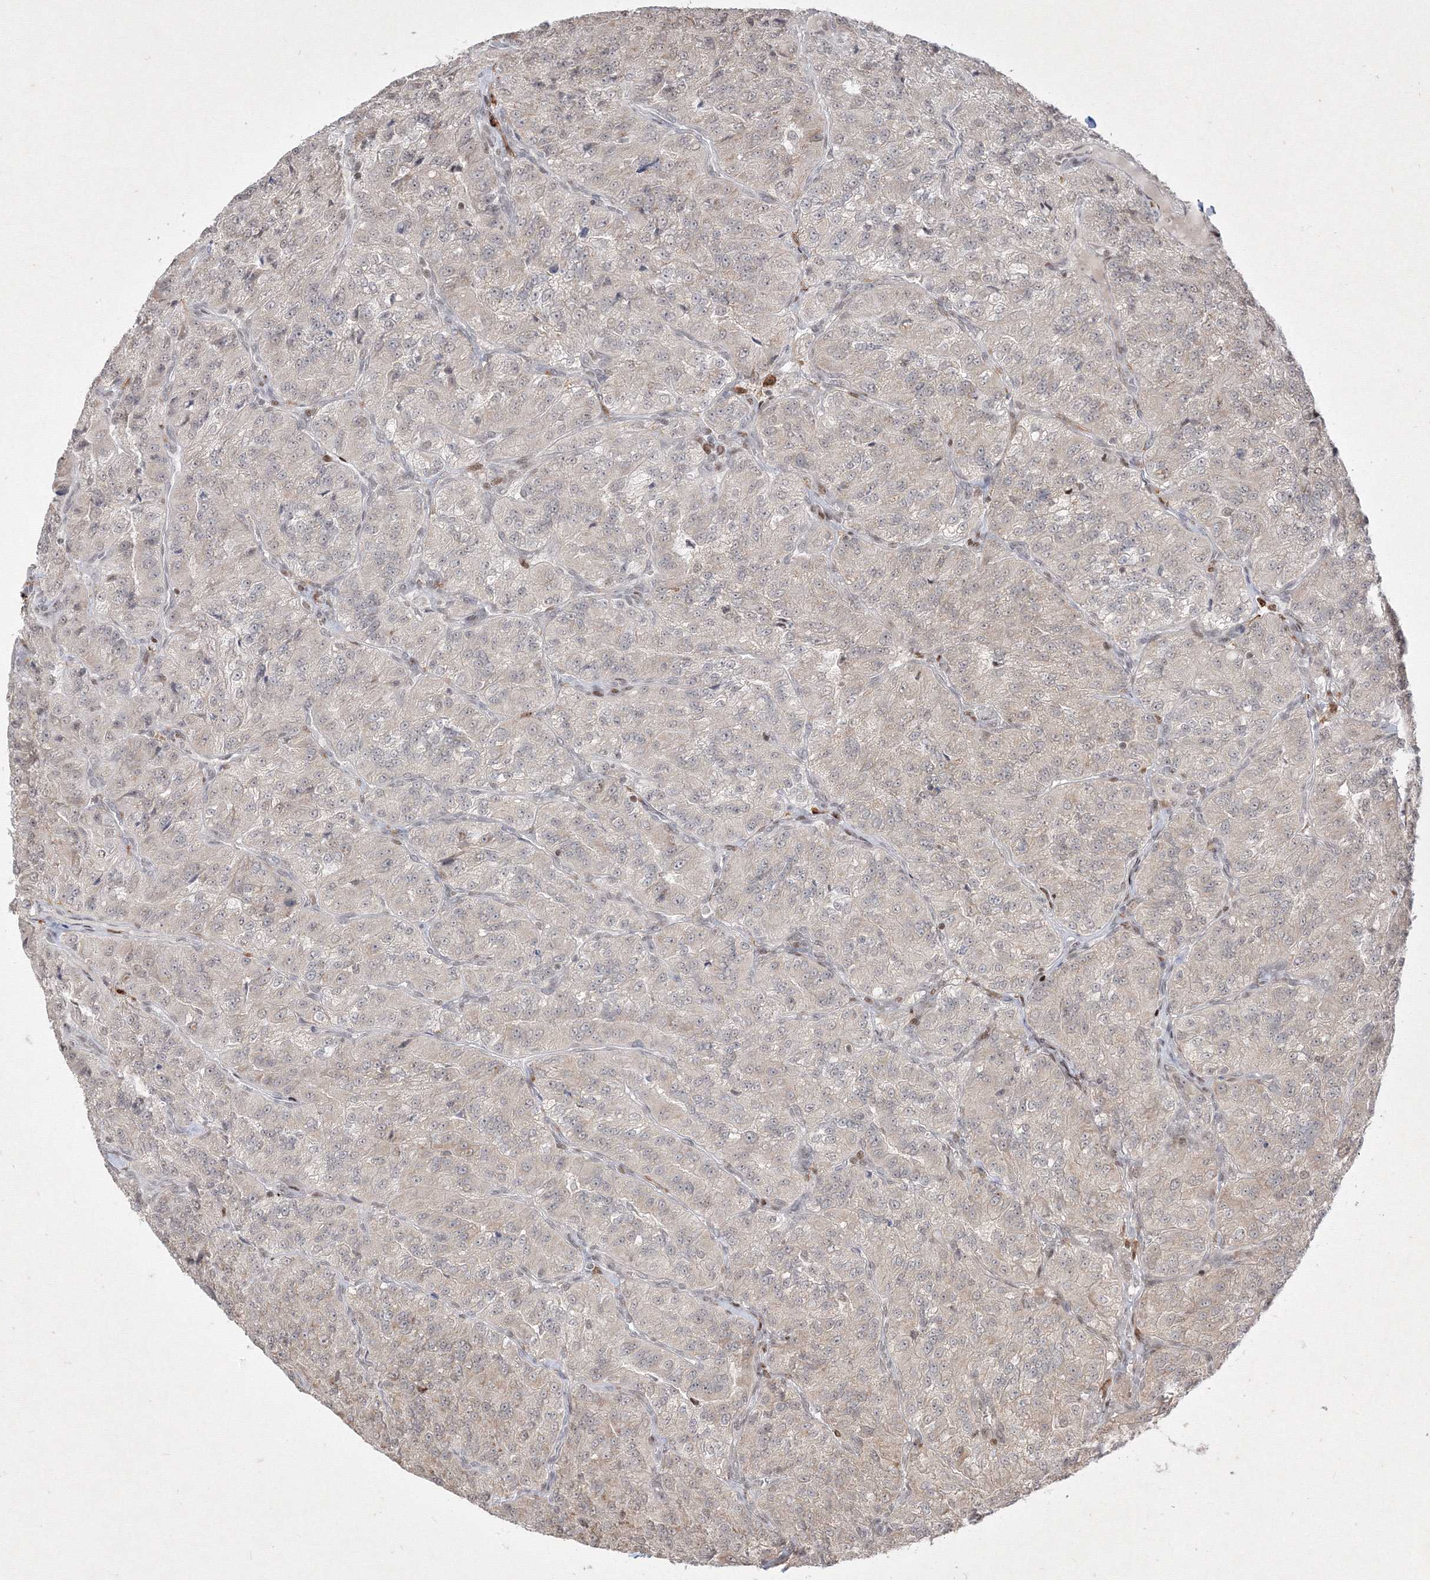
{"staining": {"intensity": "negative", "quantity": "none", "location": "none"}, "tissue": "renal cancer", "cell_type": "Tumor cells", "image_type": "cancer", "snomed": [{"axis": "morphology", "description": "Adenocarcinoma, NOS"}, {"axis": "topography", "description": "Kidney"}], "caption": "A histopathology image of human adenocarcinoma (renal) is negative for staining in tumor cells. (DAB (3,3'-diaminobenzidine) immunohistochemistry with hematoxylin counter stain).", "gene": "TAB1", "patient": {"sex": "female", "age": 63}}